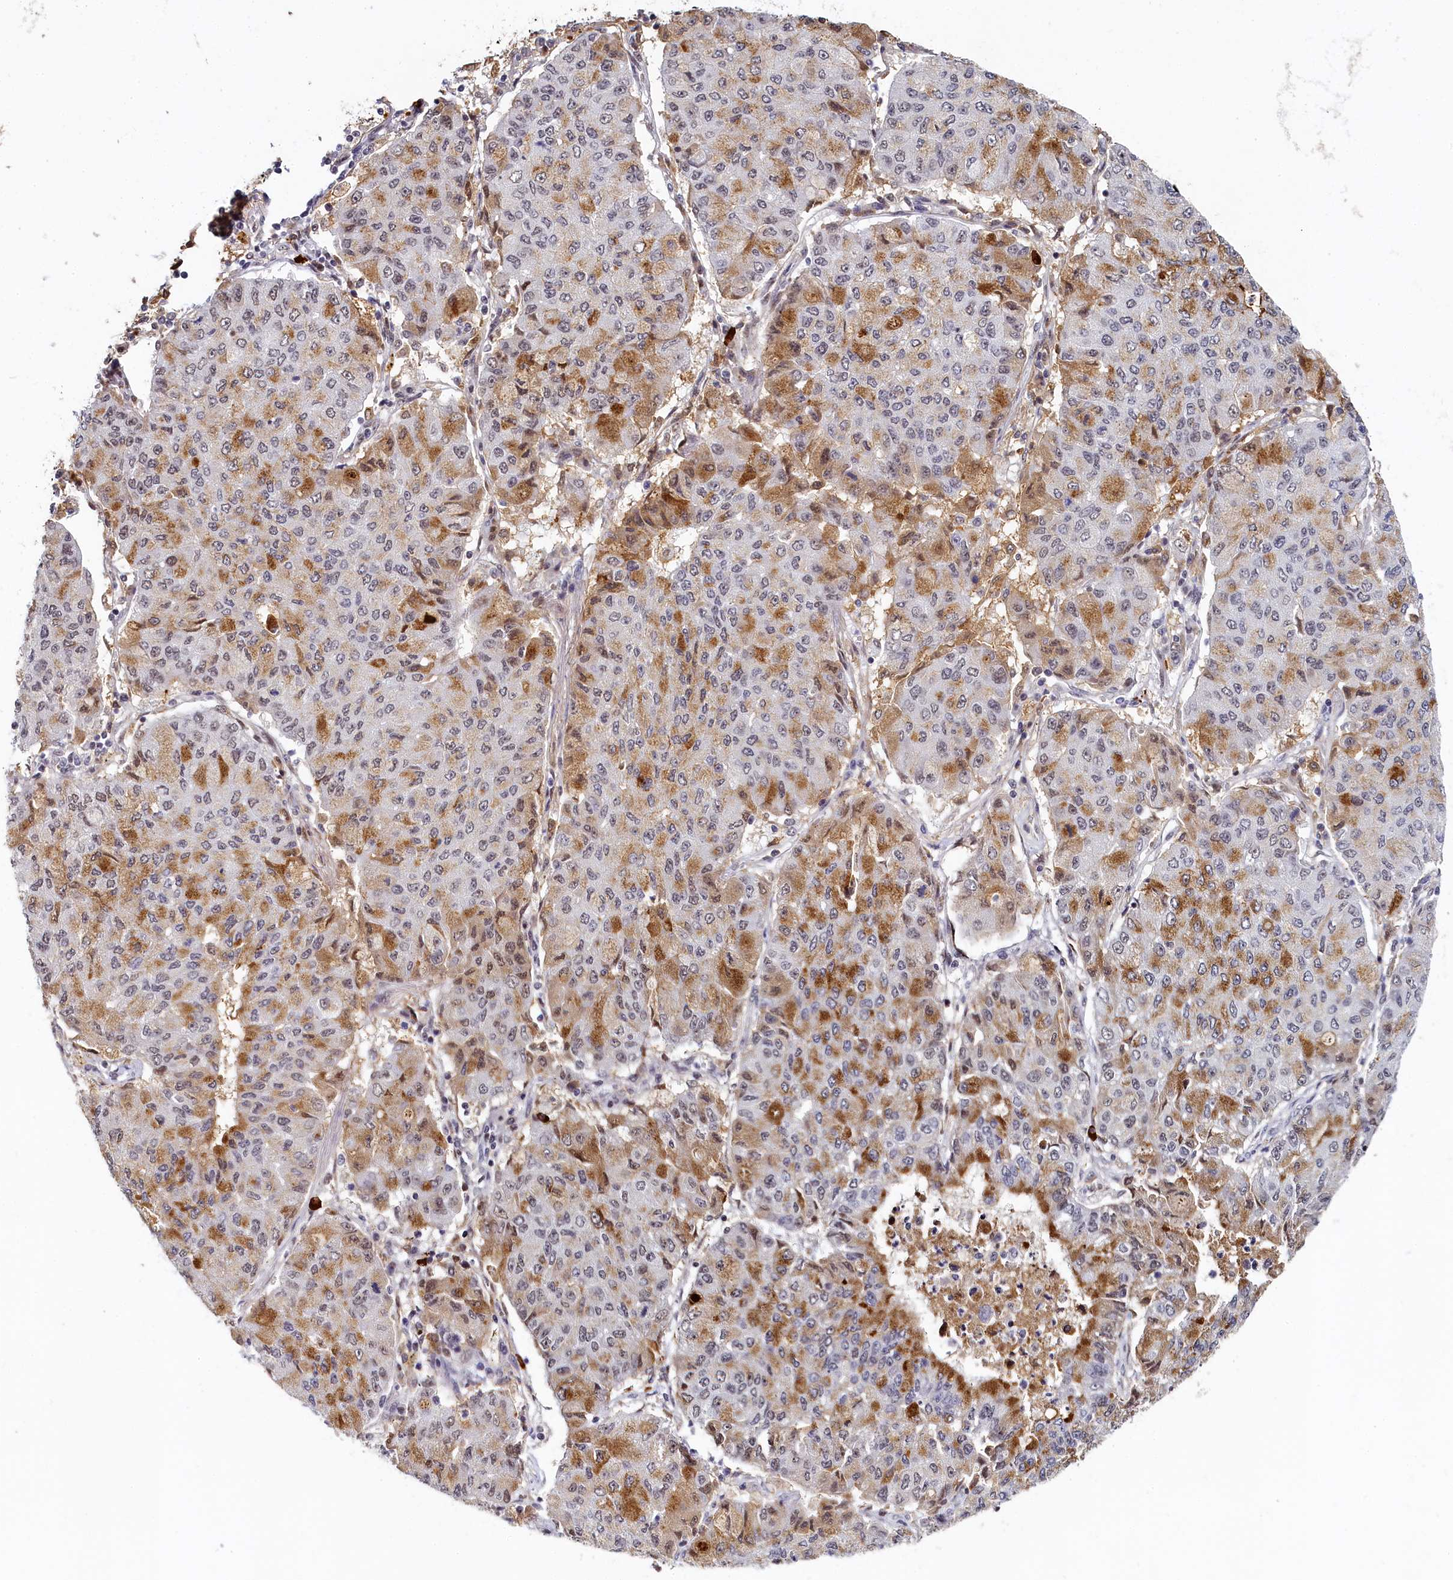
{"staining": {"intensity": "moderate", "quantity": "25%-75%", "location": "cytoplasmic/membranous"}, "tissue": "lung cancer", "cell_type": "Tumor cells", "image_type": "cancer", "snomed": [{"axis": "morphology", "description": "Squamous cell carcinoma, NOS"}, {"axis": "topography", "description": "Lung"}], "caption": "Lung cancer stained for a protein (brown) shows moderate cytoplasmic/membranous positive positivity in about 25%-75% of tumor cells.", "gene": "INTS14", "patient": {"sex": "male", "age": 74}}